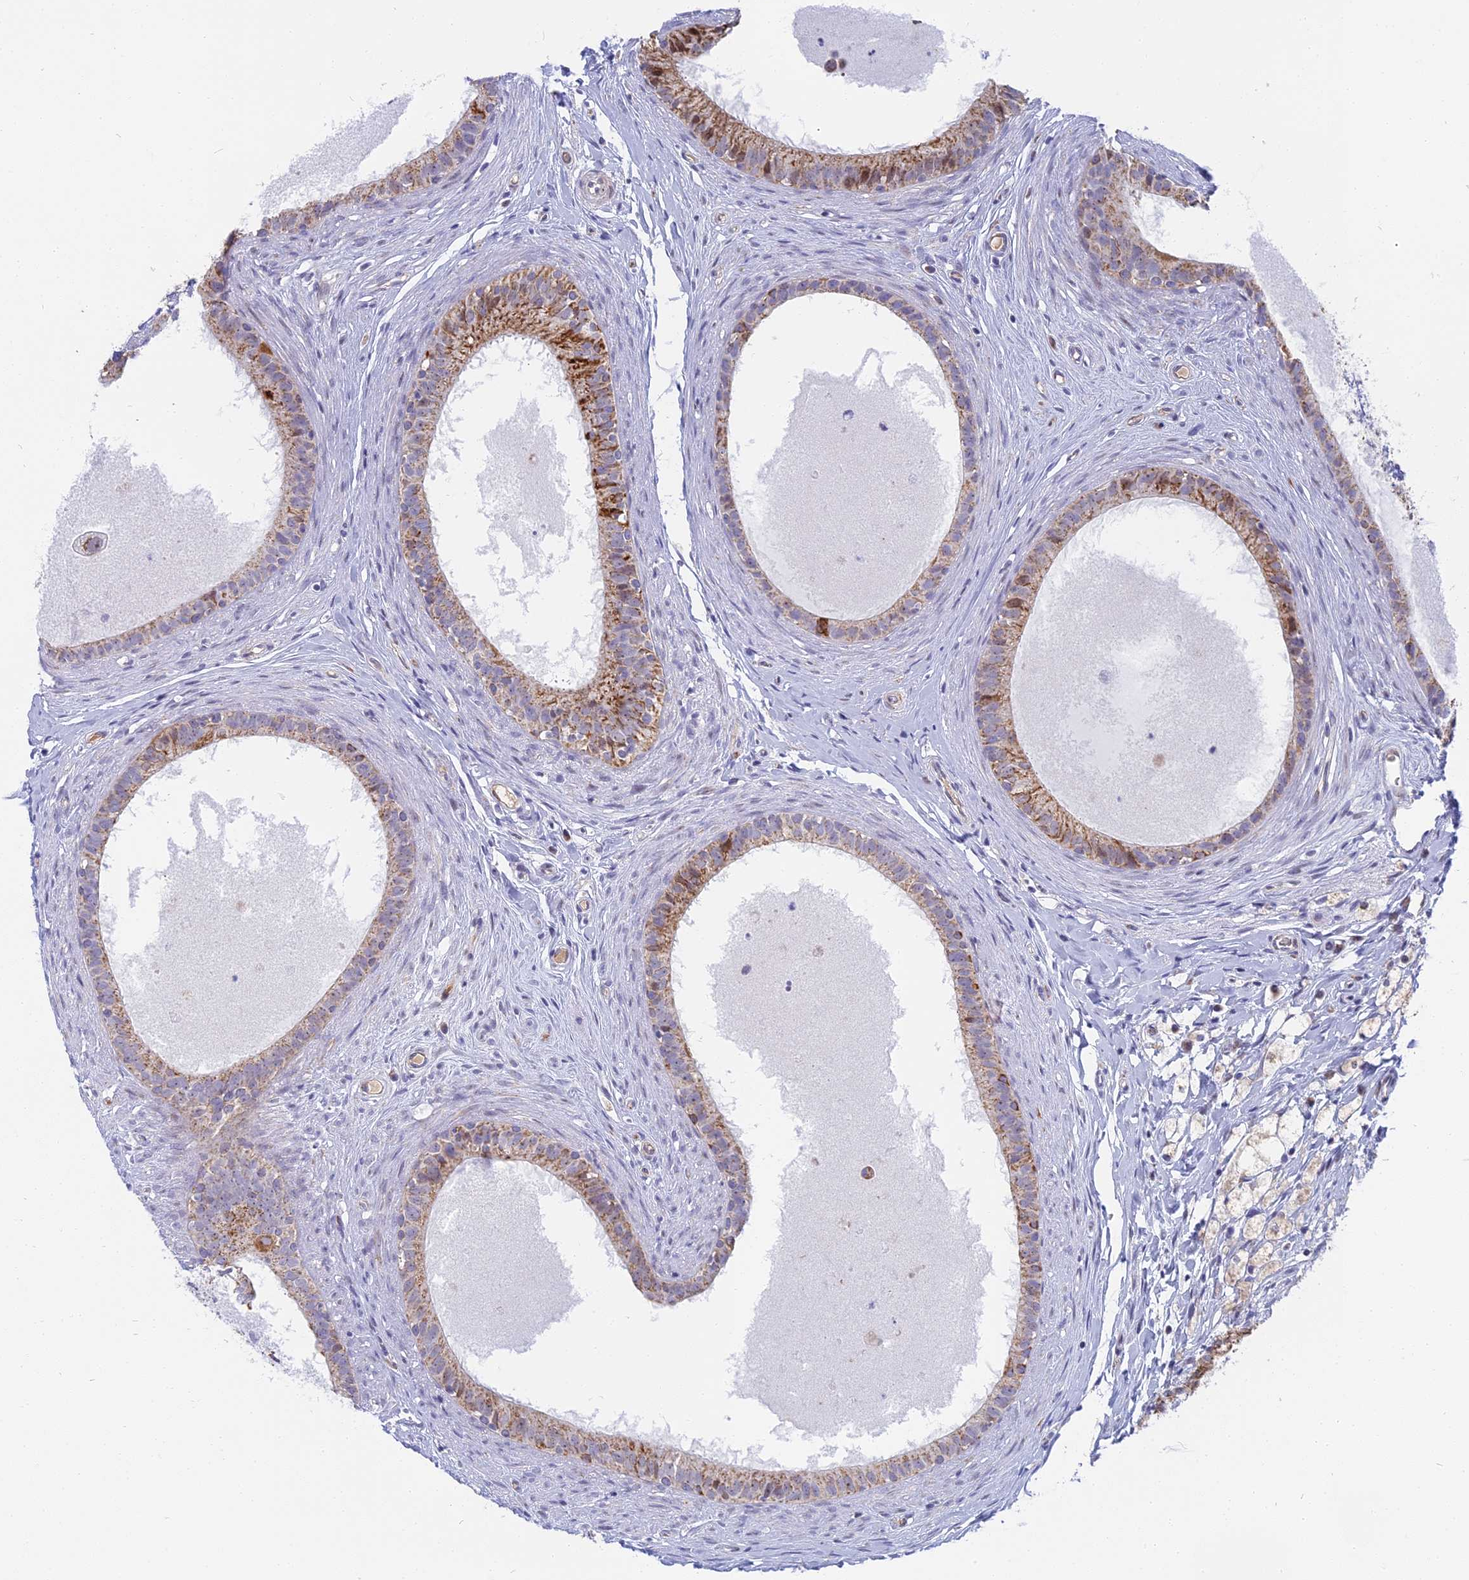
{"staining": {"intensity": "moderate", "quantity": ">75%", "location": "cytoplasmic/membranous"}, "tissue": "epididymis", "cell_type": "Glandular cells", "image_type": "normal", "snomed": [{"axis": "morphology", "description": "Normal tissue, NOS"}, {"axis": "topography", "description": "Epididymis"}], "caption": "The image reveals immunohistochemical staining of unremarkable epididymis. There is moderate cytoplasmic/membranous staining is seen in approximately >75% of glandular cells. (DAB = brown stain, brightfield microscopy at high magnification).", "gene": "DTWD1", "patient": {"sex": "male", "age": 80}}